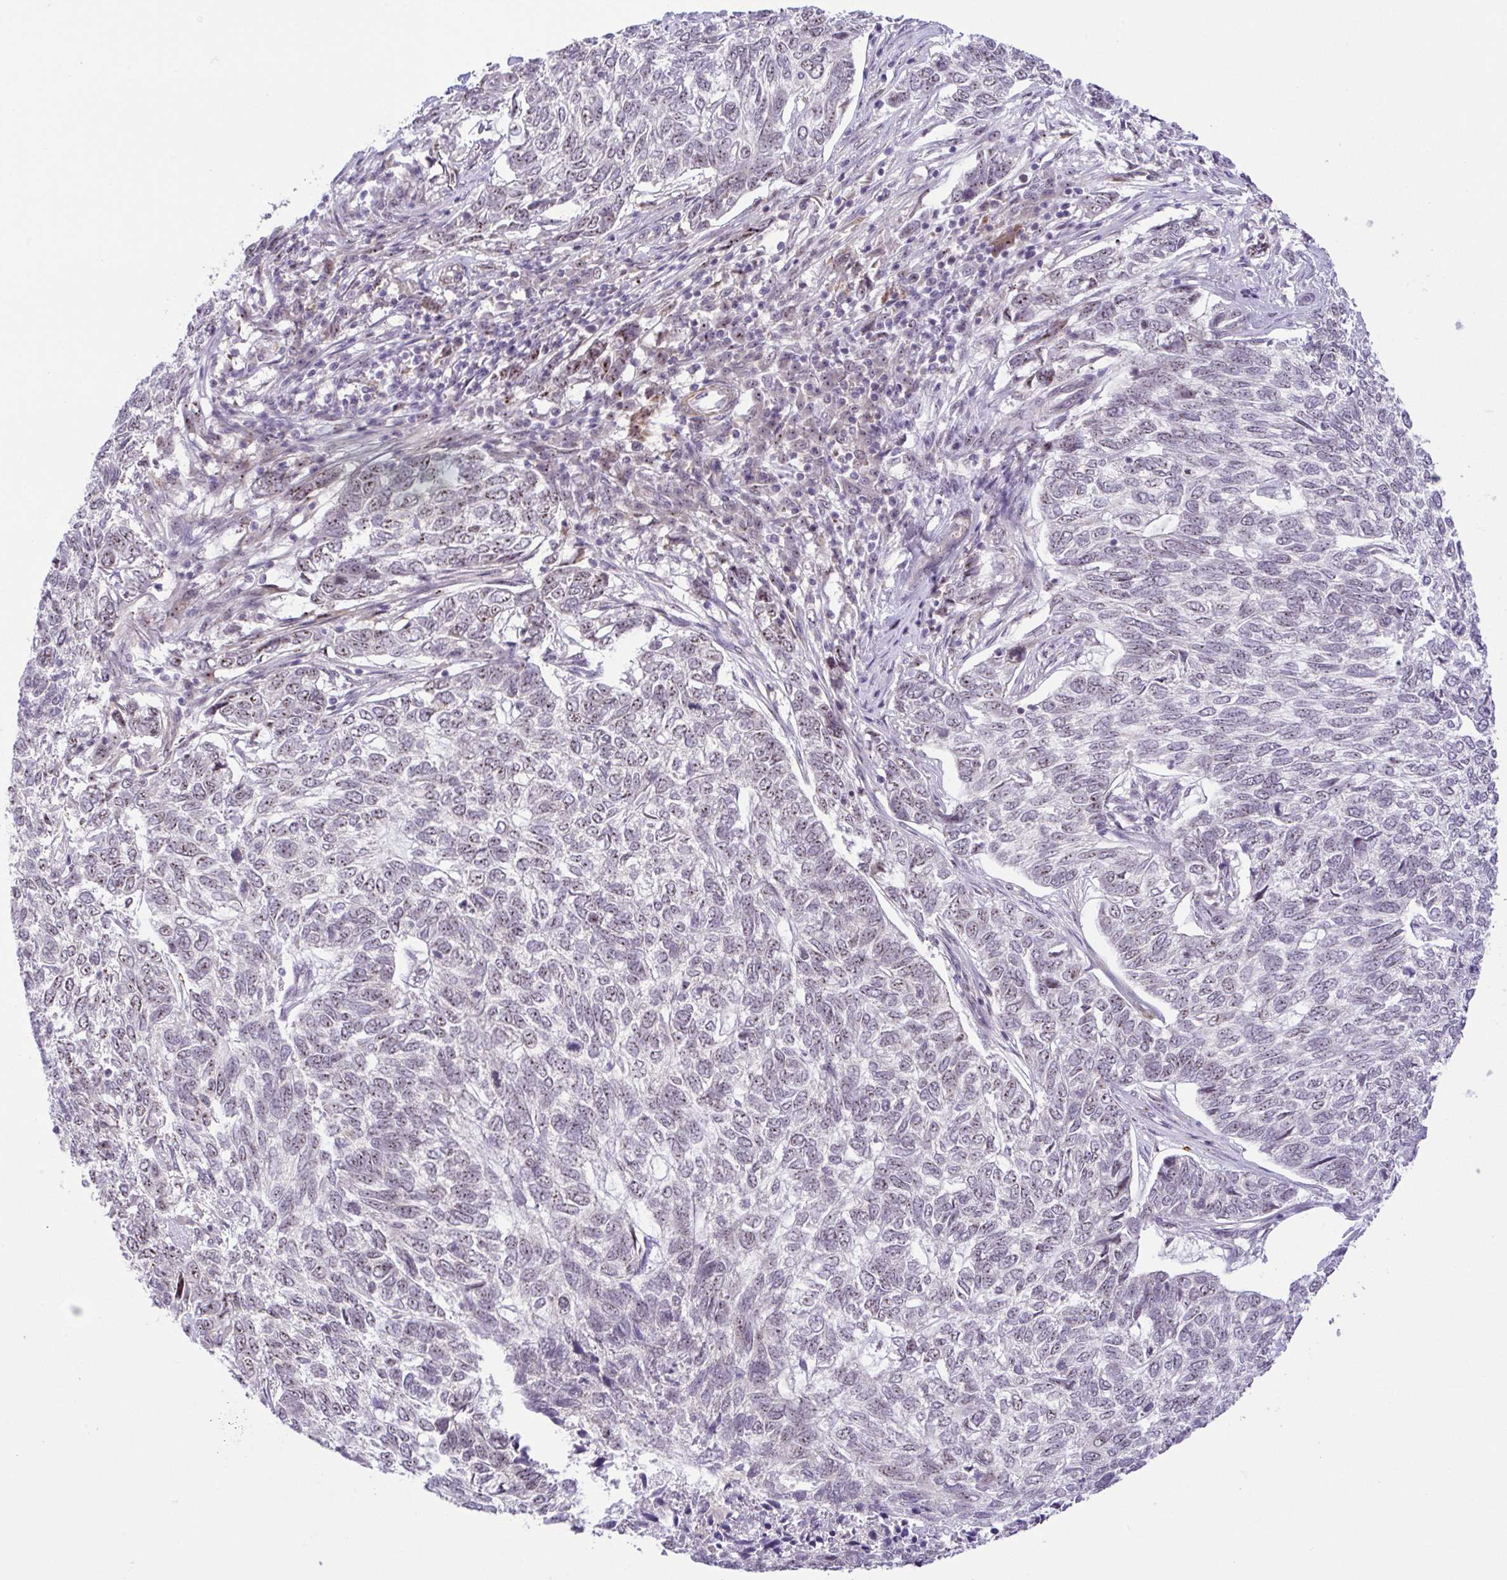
{"staining": {"intensity": "negative", "quantity": "none", "location": "none"}, "tissue": "skin cancer", "cell_type": "Tumor cells", "image_type": "cancer", "snomed": [{"axis": "morphology", "description": "Basal cell carcinoma"}, {"axis": "topography", "description": "Skin"}], "caption": "Immunohistochemical staining of human skin cancer demonstrates no significant positivity in tumor cells.", "gene": "RSL24D1", "patient": {"sex": "female", "age": 65}}